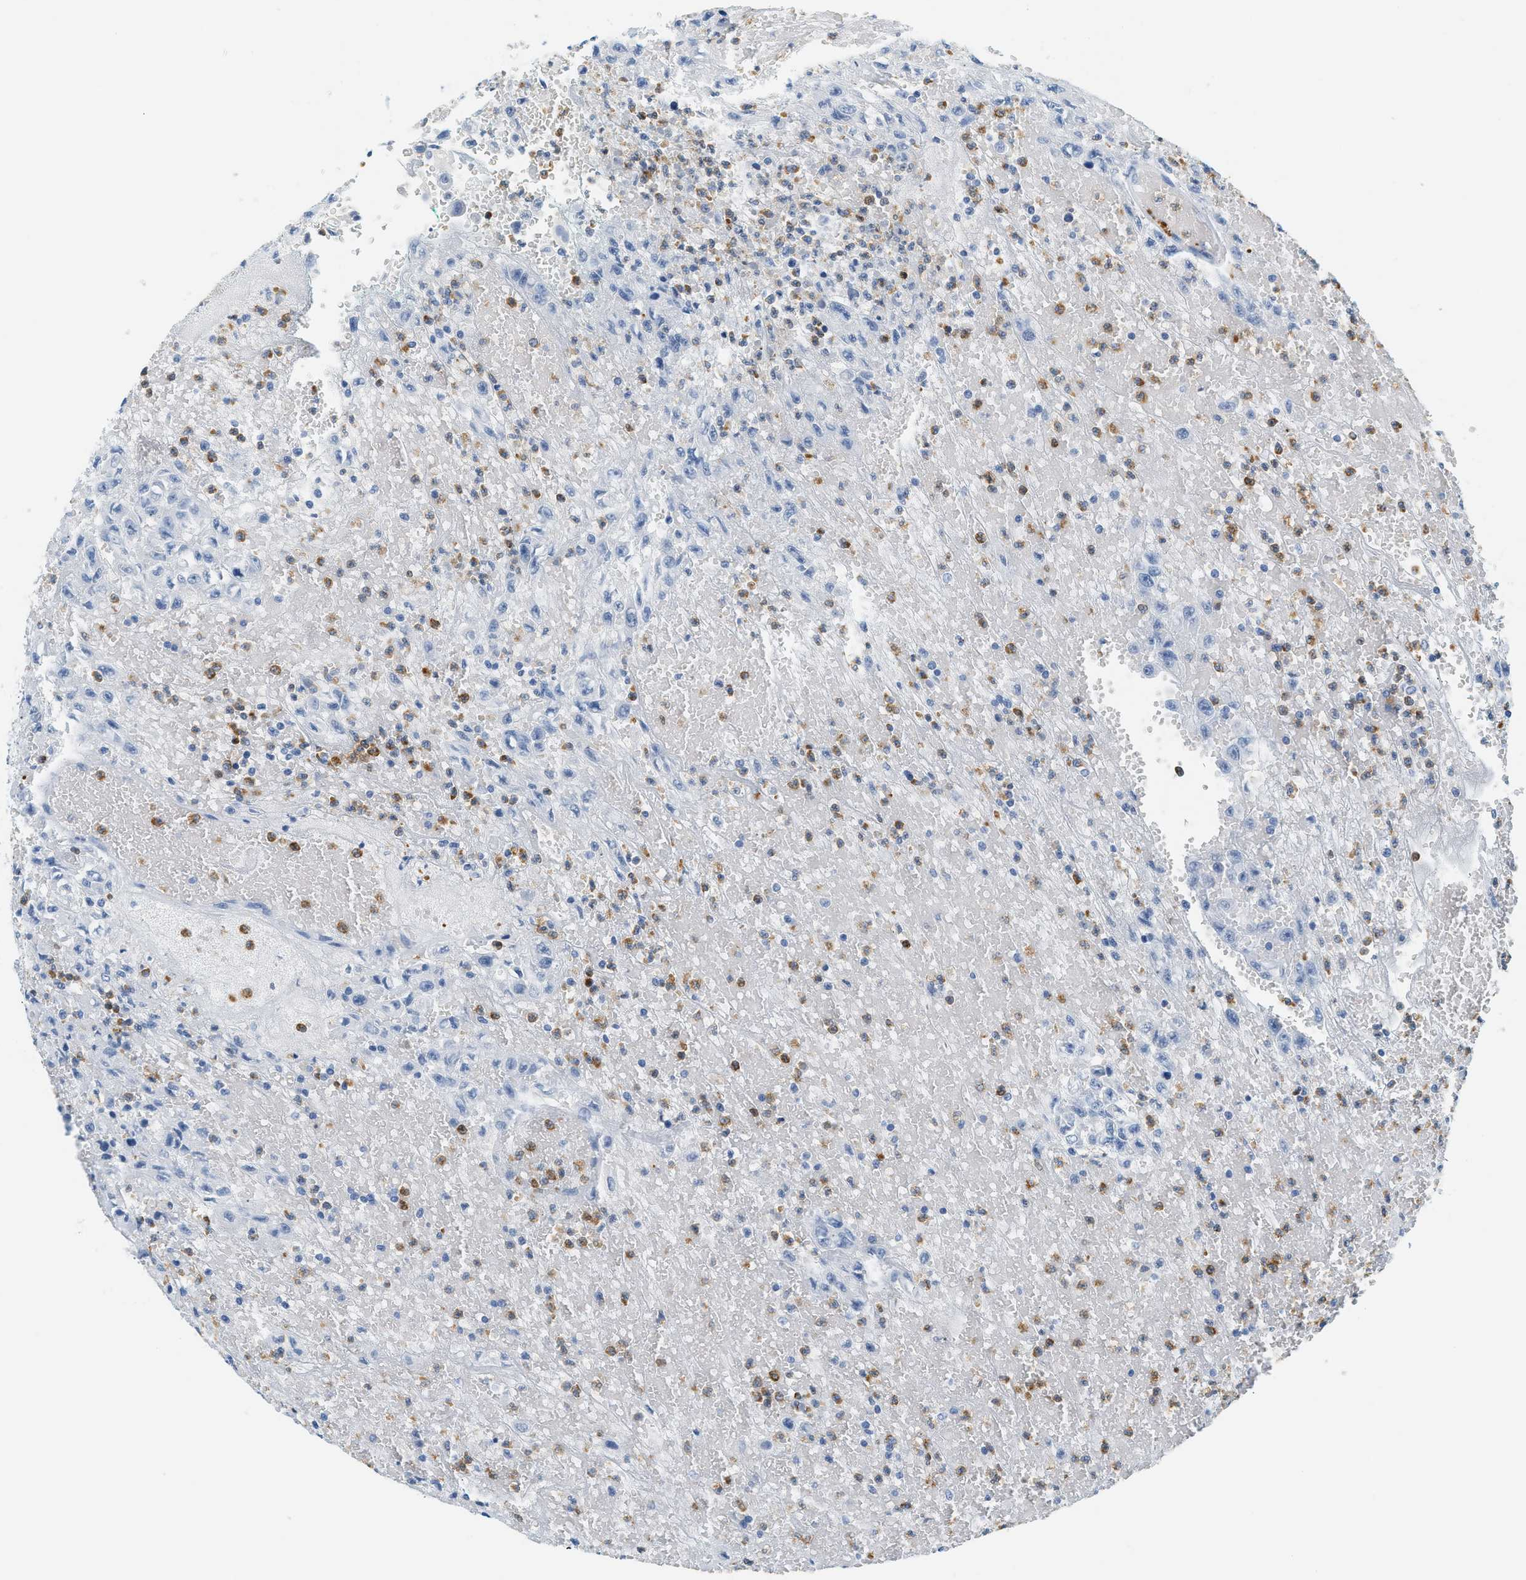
{"staining": {"intensity": "negative", "quantity": "none", "location": "none"}, "tissue": "urothelial cancer", "cell_type": "Tumor cells", "image_type": "cancer", "snomed": [{"axis": "morphology", "description": "Urothelial carcinoma, High grade"}, {"axis": "topography", "description": "Urinary bladder"}], "caption": "High-grade urothelial carcinoma was stained to show a protein in brown. There is no significant staining in tumor cells.", "gene": "LCN2", "patient": {"sex": "male", "age": 46}}